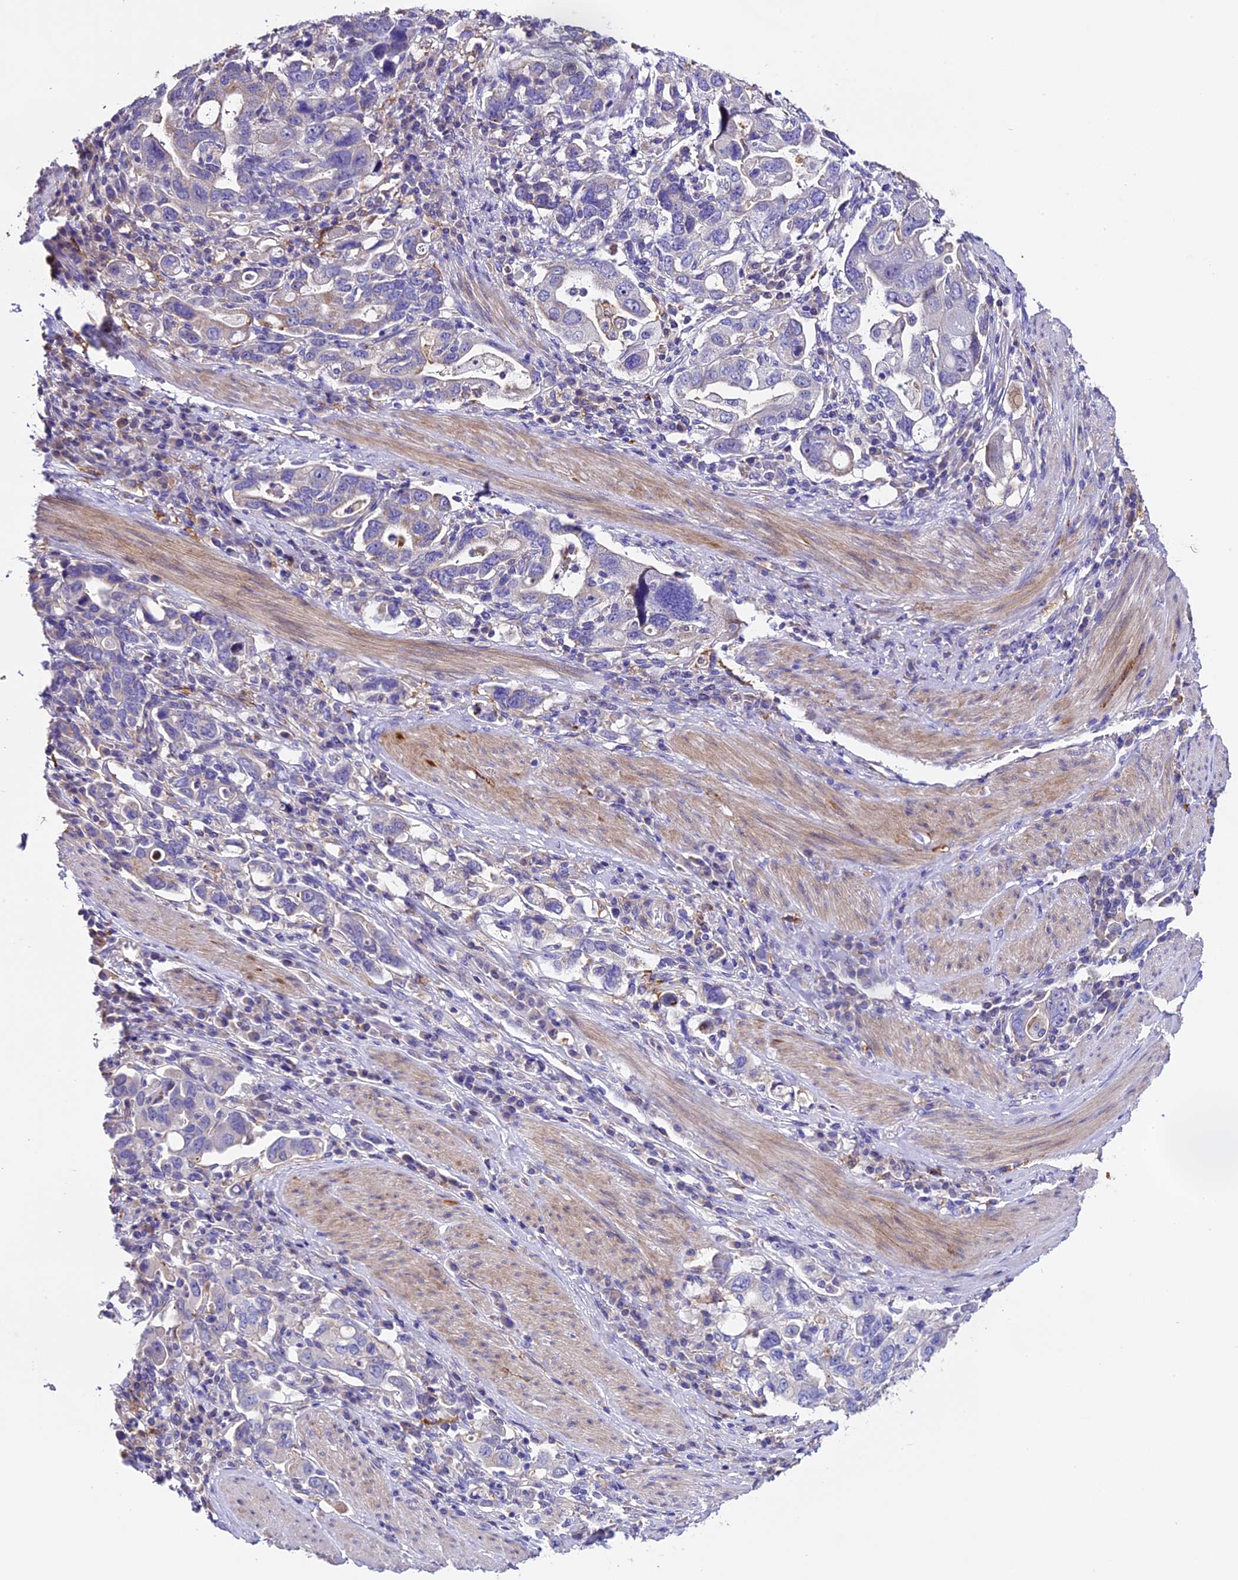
{"staining": {"intensity": "negative", "quantity": "none", "location": "none"}, "tissue": "stomach cancer", "cell_type": "Tumor cells", "image_type": "cancer", "snomed": [{"axis": "morphology", "description": "Adenocarcinoma, NOS"}, {"axis": "topography", "description": "Stomach, upper"}, {"axis": "topography", "description": "Stomach"}], "caption": "Immunohistochemistry micrograph of neoplastic tissue: stomach cancer stained with DAB (3,3'-diaminobenzidine) displays no significant protein positivity in tumor cells.", "gene": "NOD2", "patient": {"sex": "male", "age": 62}}